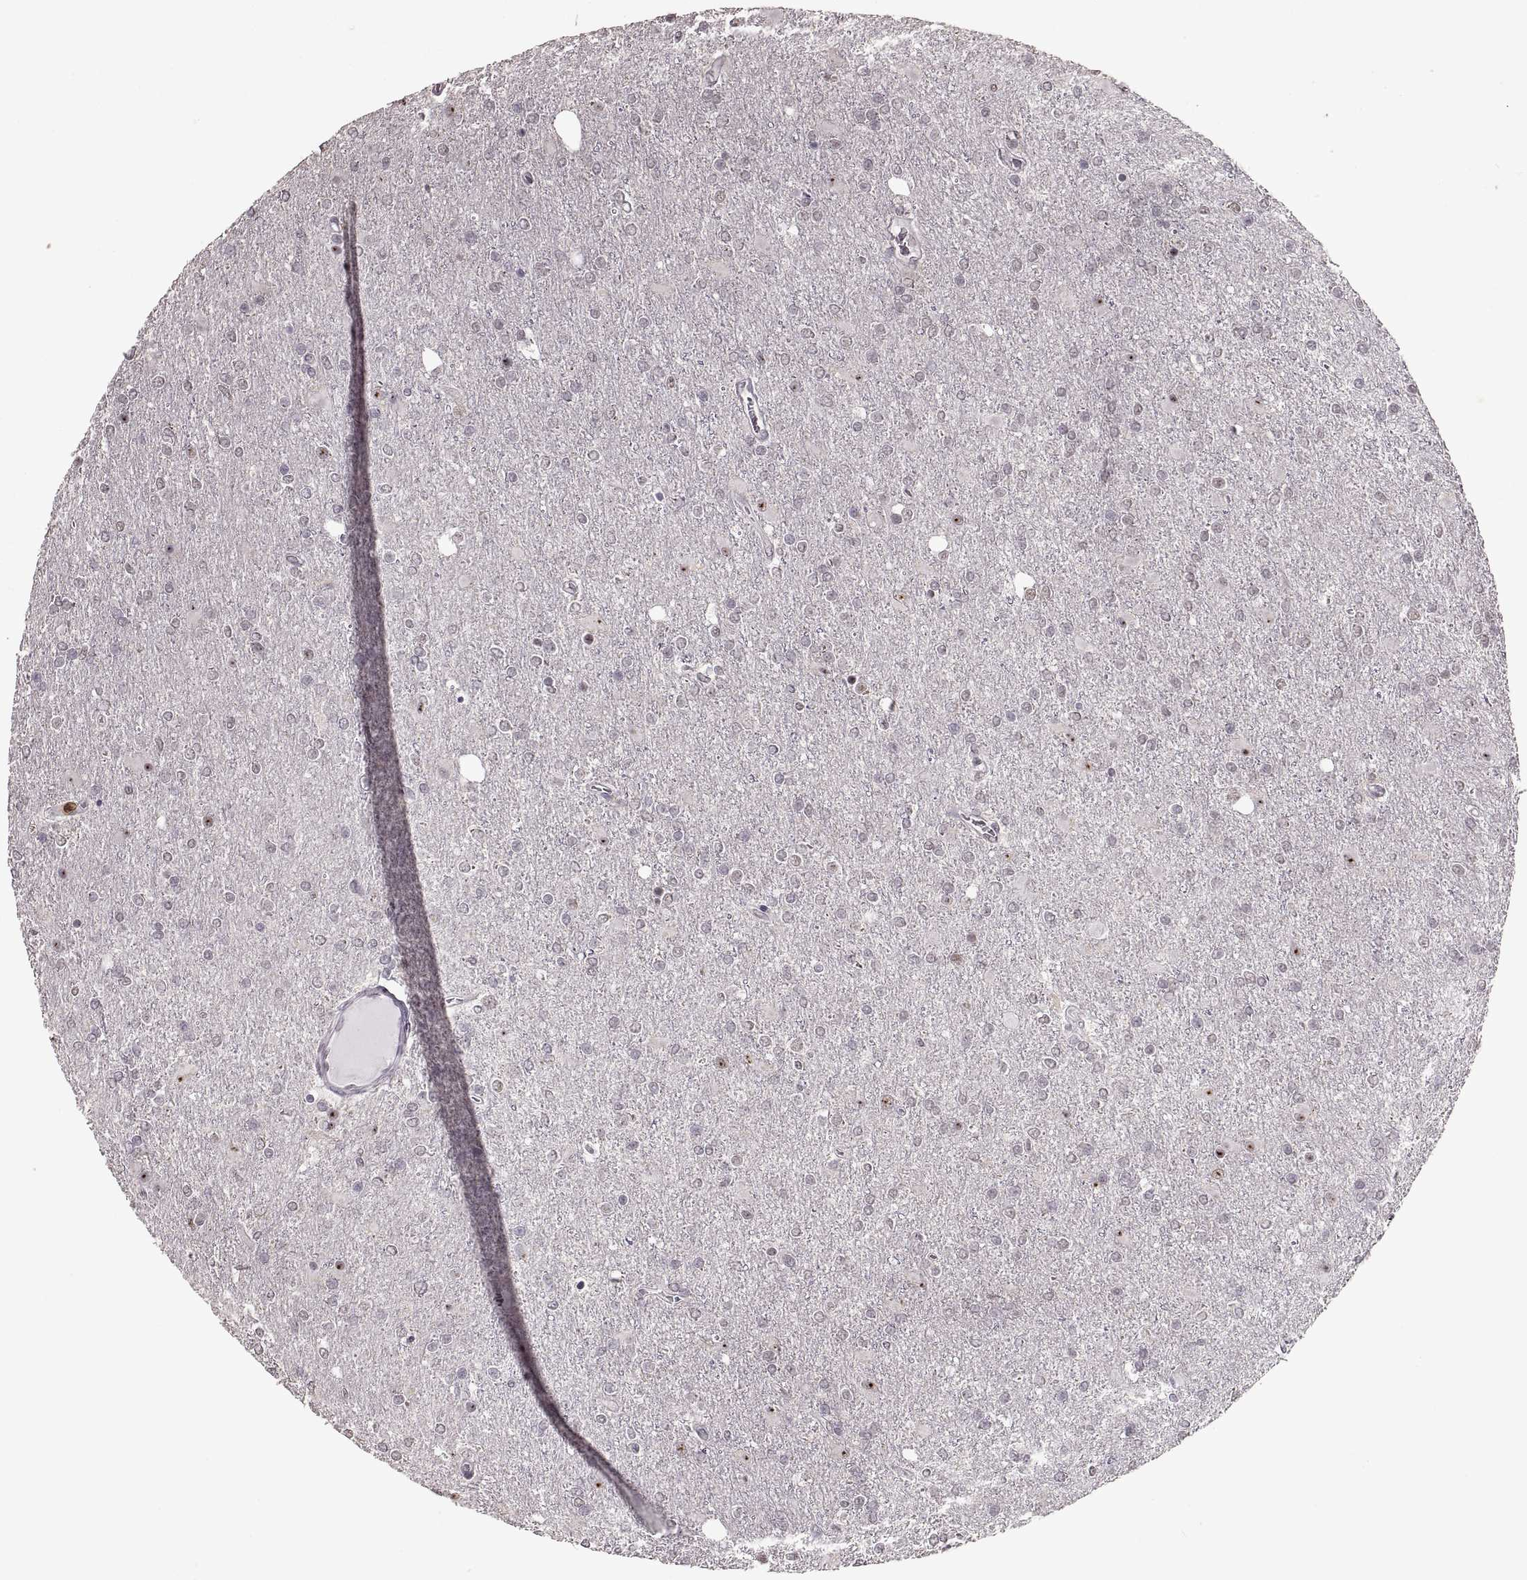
{"staining": {"intensity": "negative", "quantity": "none", "location": "none"}, "tissue": "glioma", "cell_type": "Tumor cells", "image_type": "cancer", "snomed": [{"axis": "morphology", "description": "Glioma, malignant, High grade"}, {"axis": "topography", "description": "Cerebral cortex"}], "caption": "IHC micrograph of neoplastic tissue: human high-grade glioma (malignant) stained with DAB (3,3'-diaminobenzidine) displays no significant protein staining in tumor cells.", "gene": "PALS1", "patient": {"sex": "male", "age": 70}}